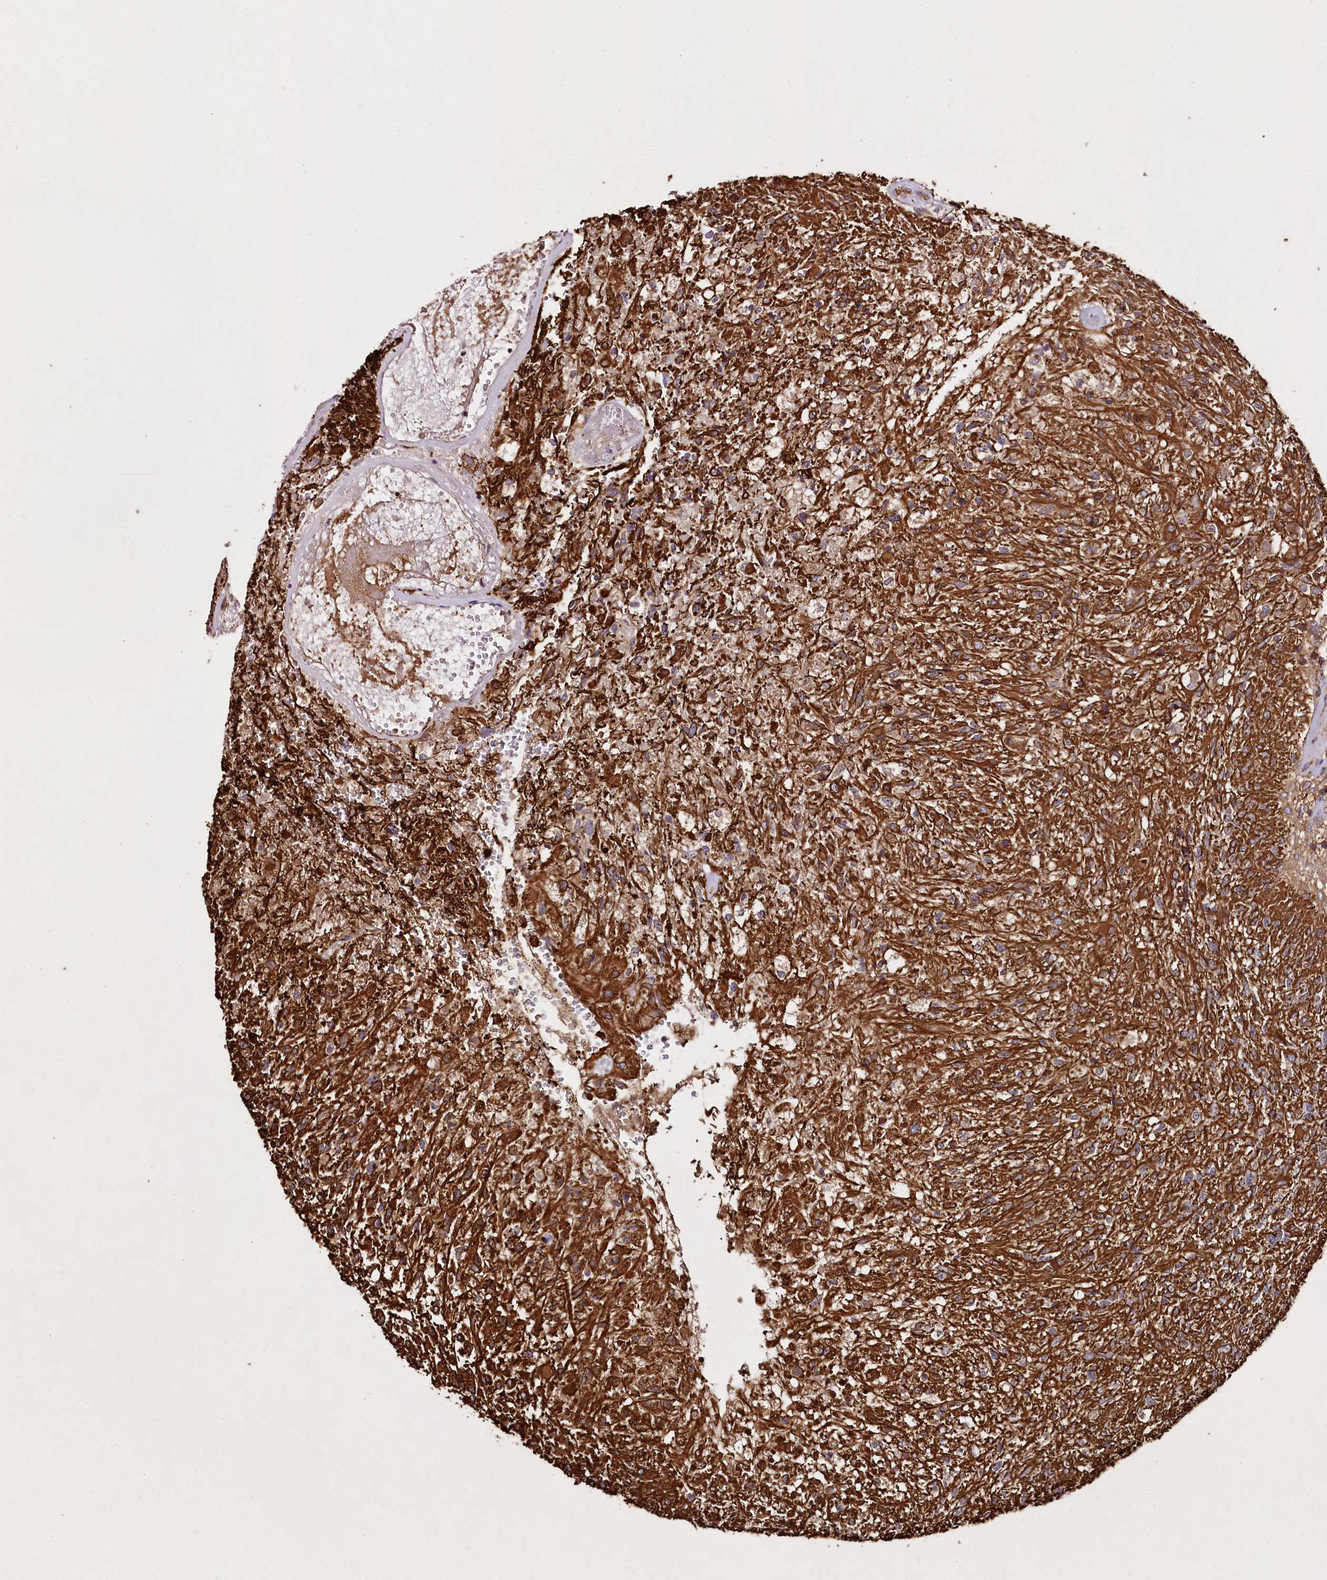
{"staining": {"intensity": "strong", "quantity": ">75%", "location": "cytoplasmic/membranous"}, "tissue": "glioma", "cell_type": "Tumor cells", "image_type": "cancer", "snomed": [{"axis": "morphology", "description": "Glioma, malignant, High grade"}, {"axis": "topography", "description": "Brain"}], "caption": "IHC of human glioma displays high levels of strong cytoplasmic/membranous expression in approximately >75% of tumor cells.", "gene": "RARS2", "patient": {"sex": "male", "age": 56}}